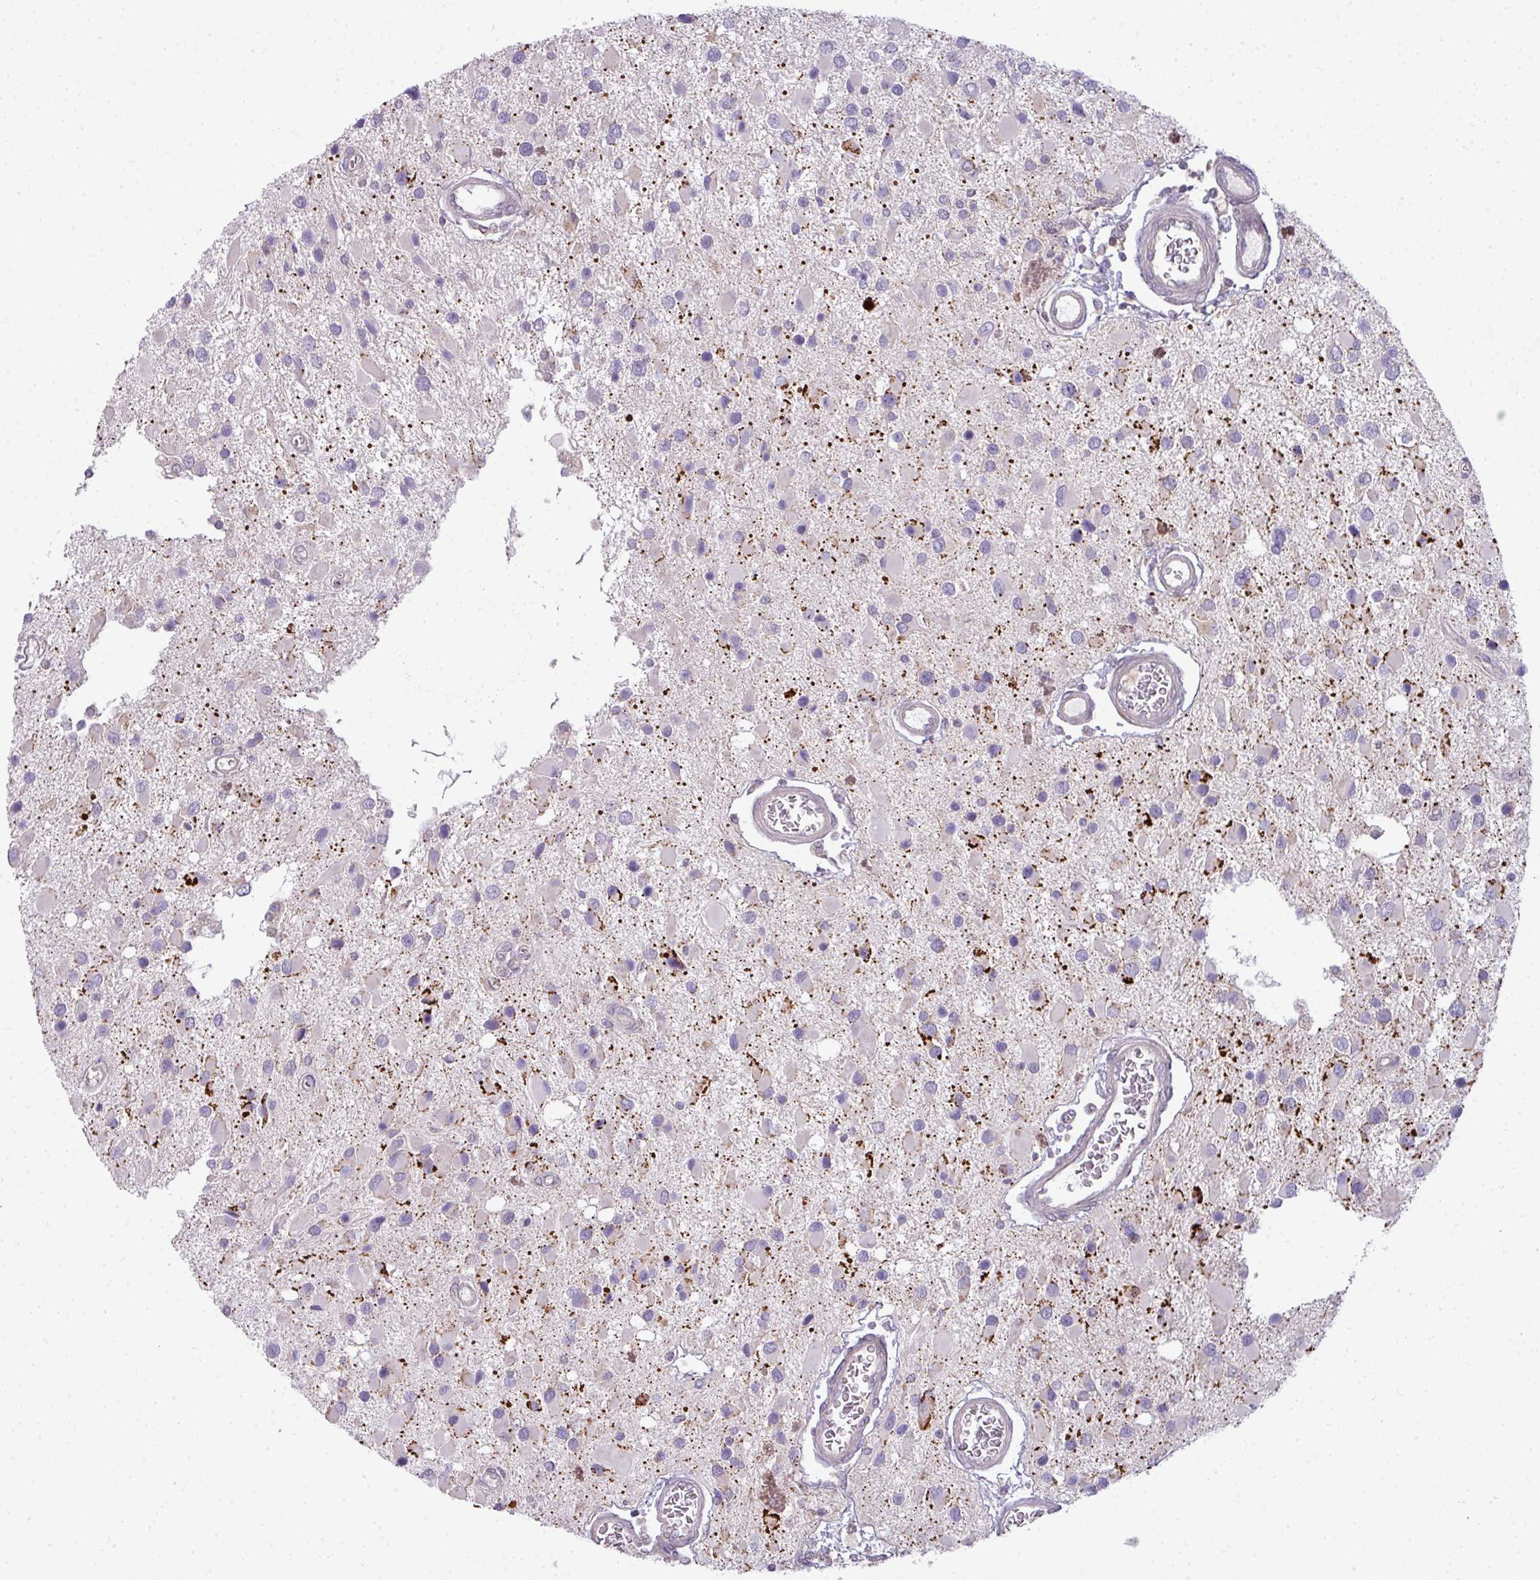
{"staining": {"intensity": "negative", "quantity": "none", "location": "none"}, "tissue": "glioma", "cell_type": "Tumor cells", "image_type": "cancer", "snomed": [{"axis": "morphology", "description": "Glioma, malignant, High grade"}, {"axis": "topography", "description": "Brain"}], "caption": "A photomicrograph of human malignant glioma (high-grade) is negative for staining in tumor cells.", "gene": "STAT5A", "patient": {"sex": "male", "age": 53}}